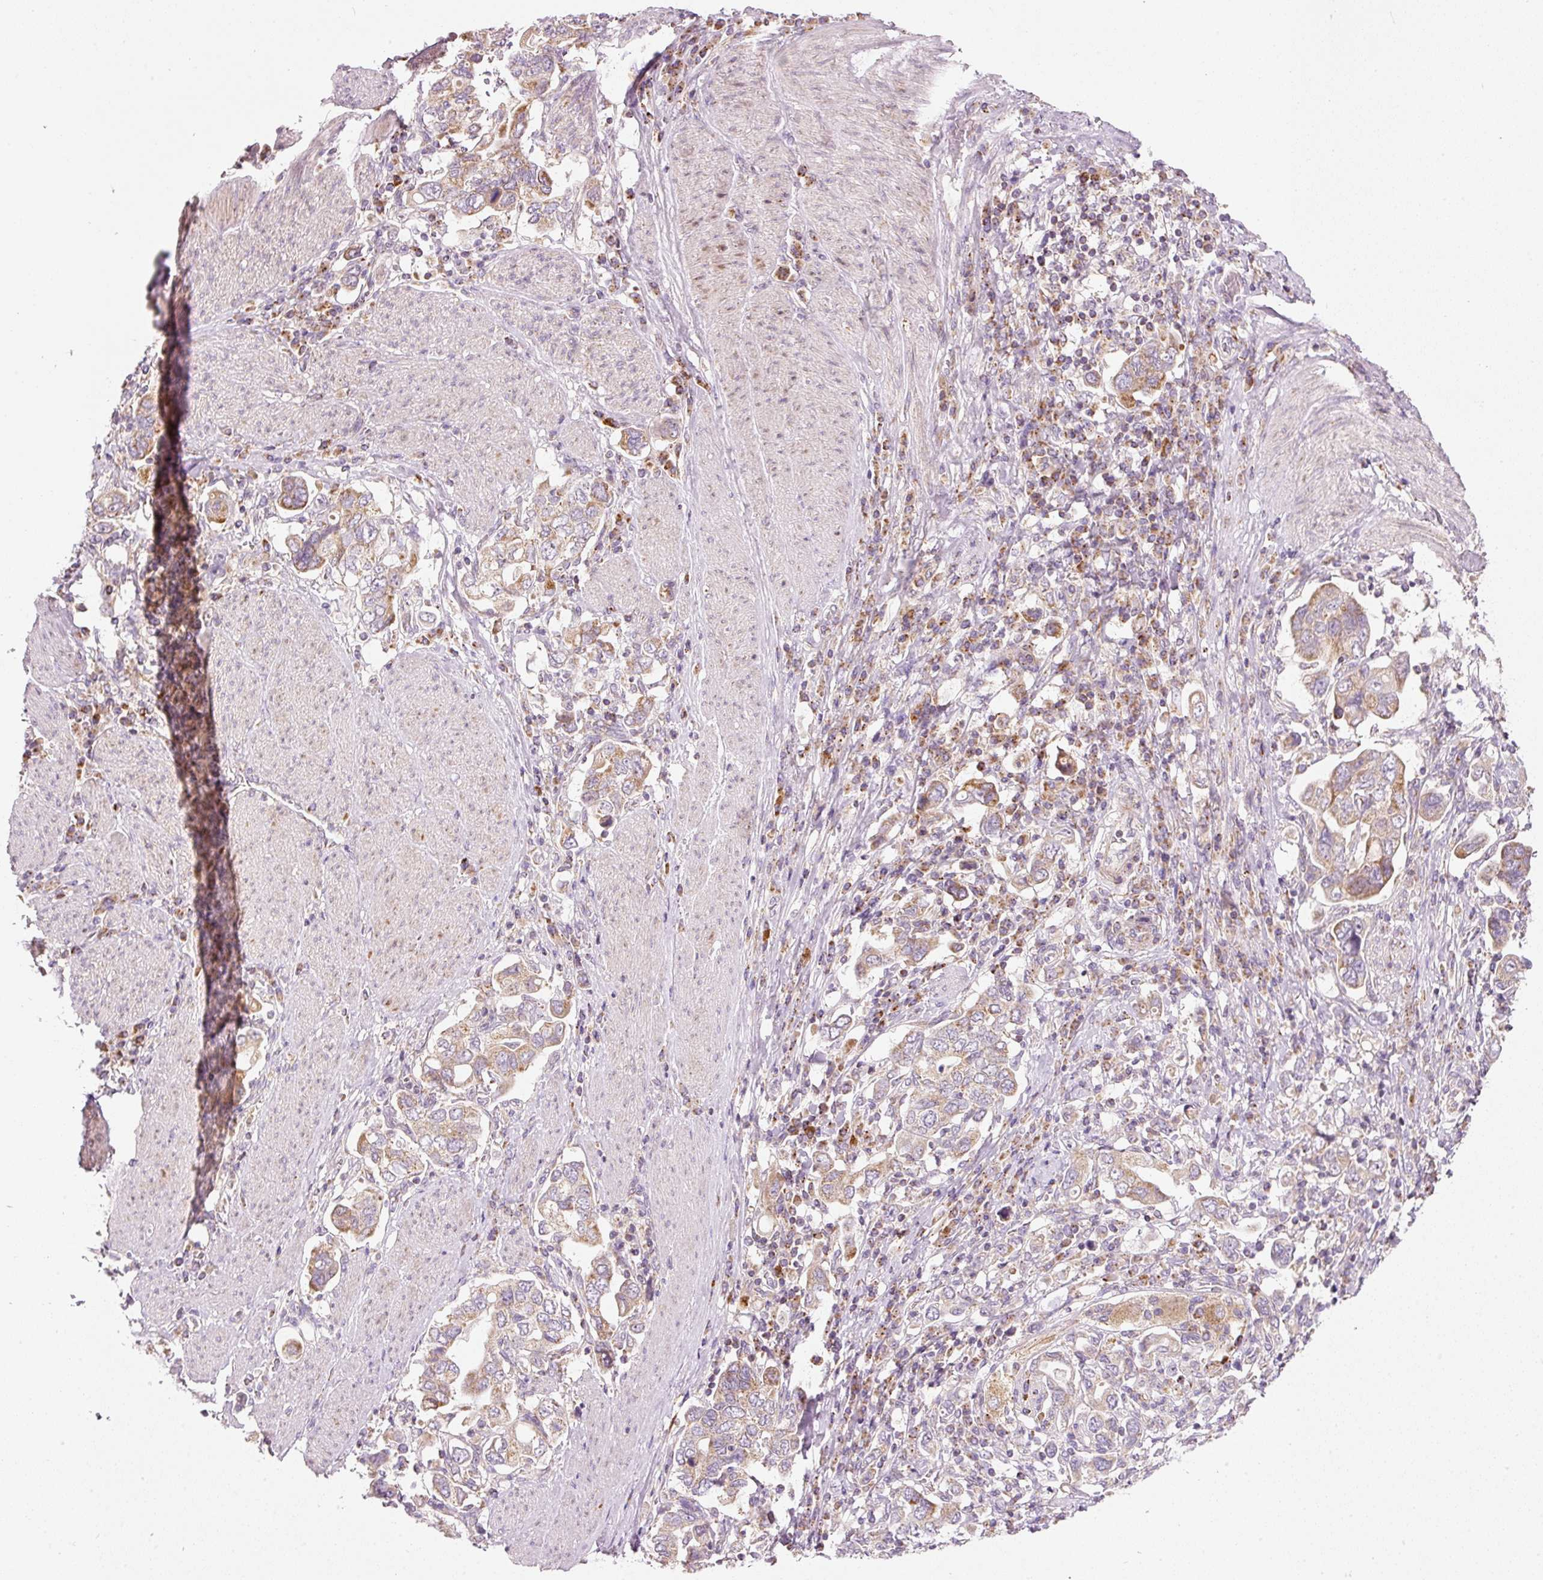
{"staining": {"intensity": "moderate", "quantity": ">75%", "location": "cytoplasmic/membranous"}, "tissue": "stomach cancer", "cell_type": "Tumor cells", "image_type": "cancer", "snomed": [{"axis": "morphology", "description": "Adenocarcinoma, NOS"}, {"axis": "topography", "description": "Stomach, upper"}, {"axis": "topography", "description": "Stomach"}], "caption": "The image exhibits immunohistochemical staining of stomach adenocarcinoma. There is moderate cytoplasmic/membranous staining is seen in about >75% of tumor cells. (DAB IHC with brightfield microscopy, high magnification).", "gene": "FAM78B", "patient": {"sex": "male", "age": 62}}